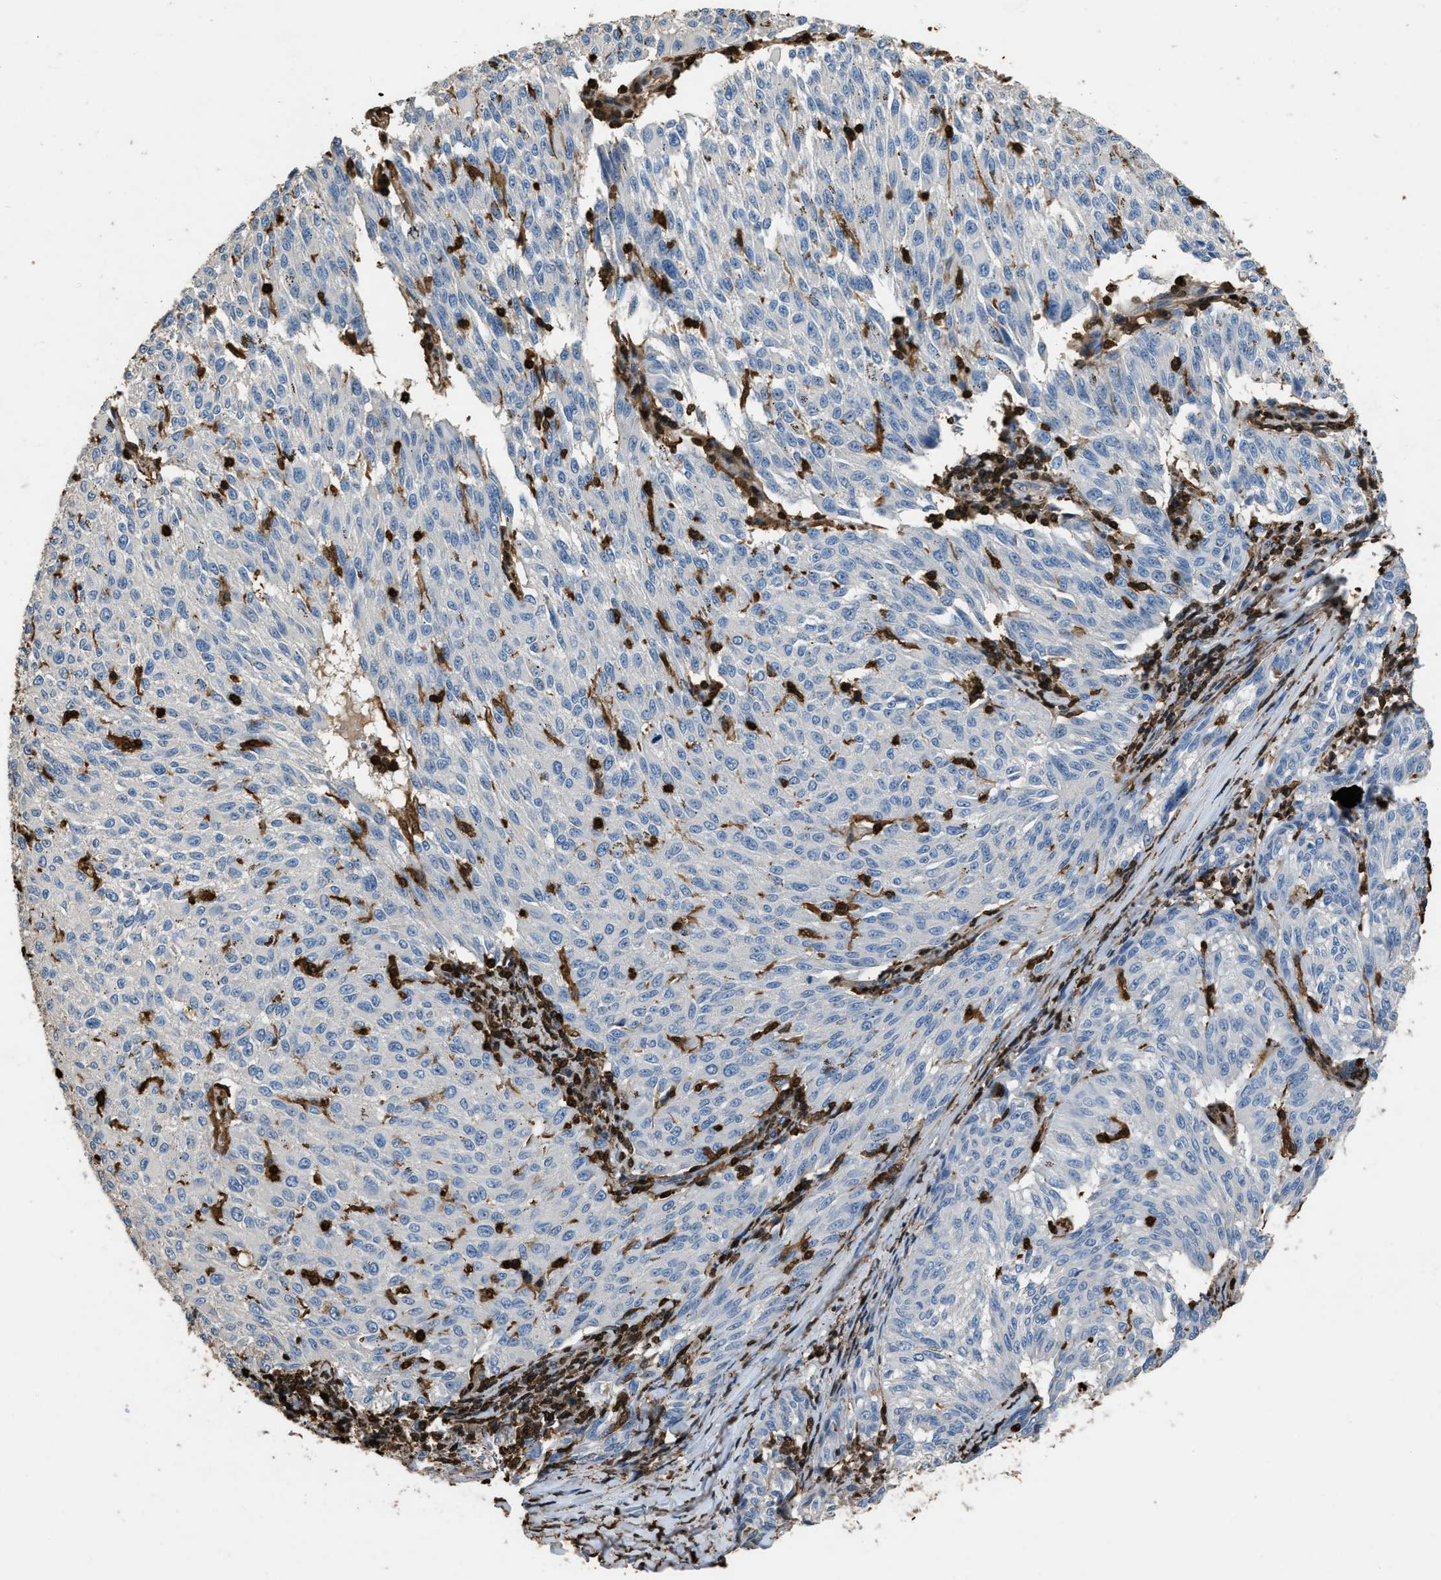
{"staining": {"intensity": "negative", "quantity": "none", "location": "none"}, "tissue": "melanoma", "cell_type": "Tumor cells", "image_type": "cancer", "snomed": [{"axis": "morphology", "description": "Malignant melanoma, NOS"}, {"axis": "topography", "description": "Skin"}], "caption": "IHC of human melanoma displays no positivity in tumor cells.", "gene": "ARHGDIB", "patient": {"sex": "female", "age": 72}}